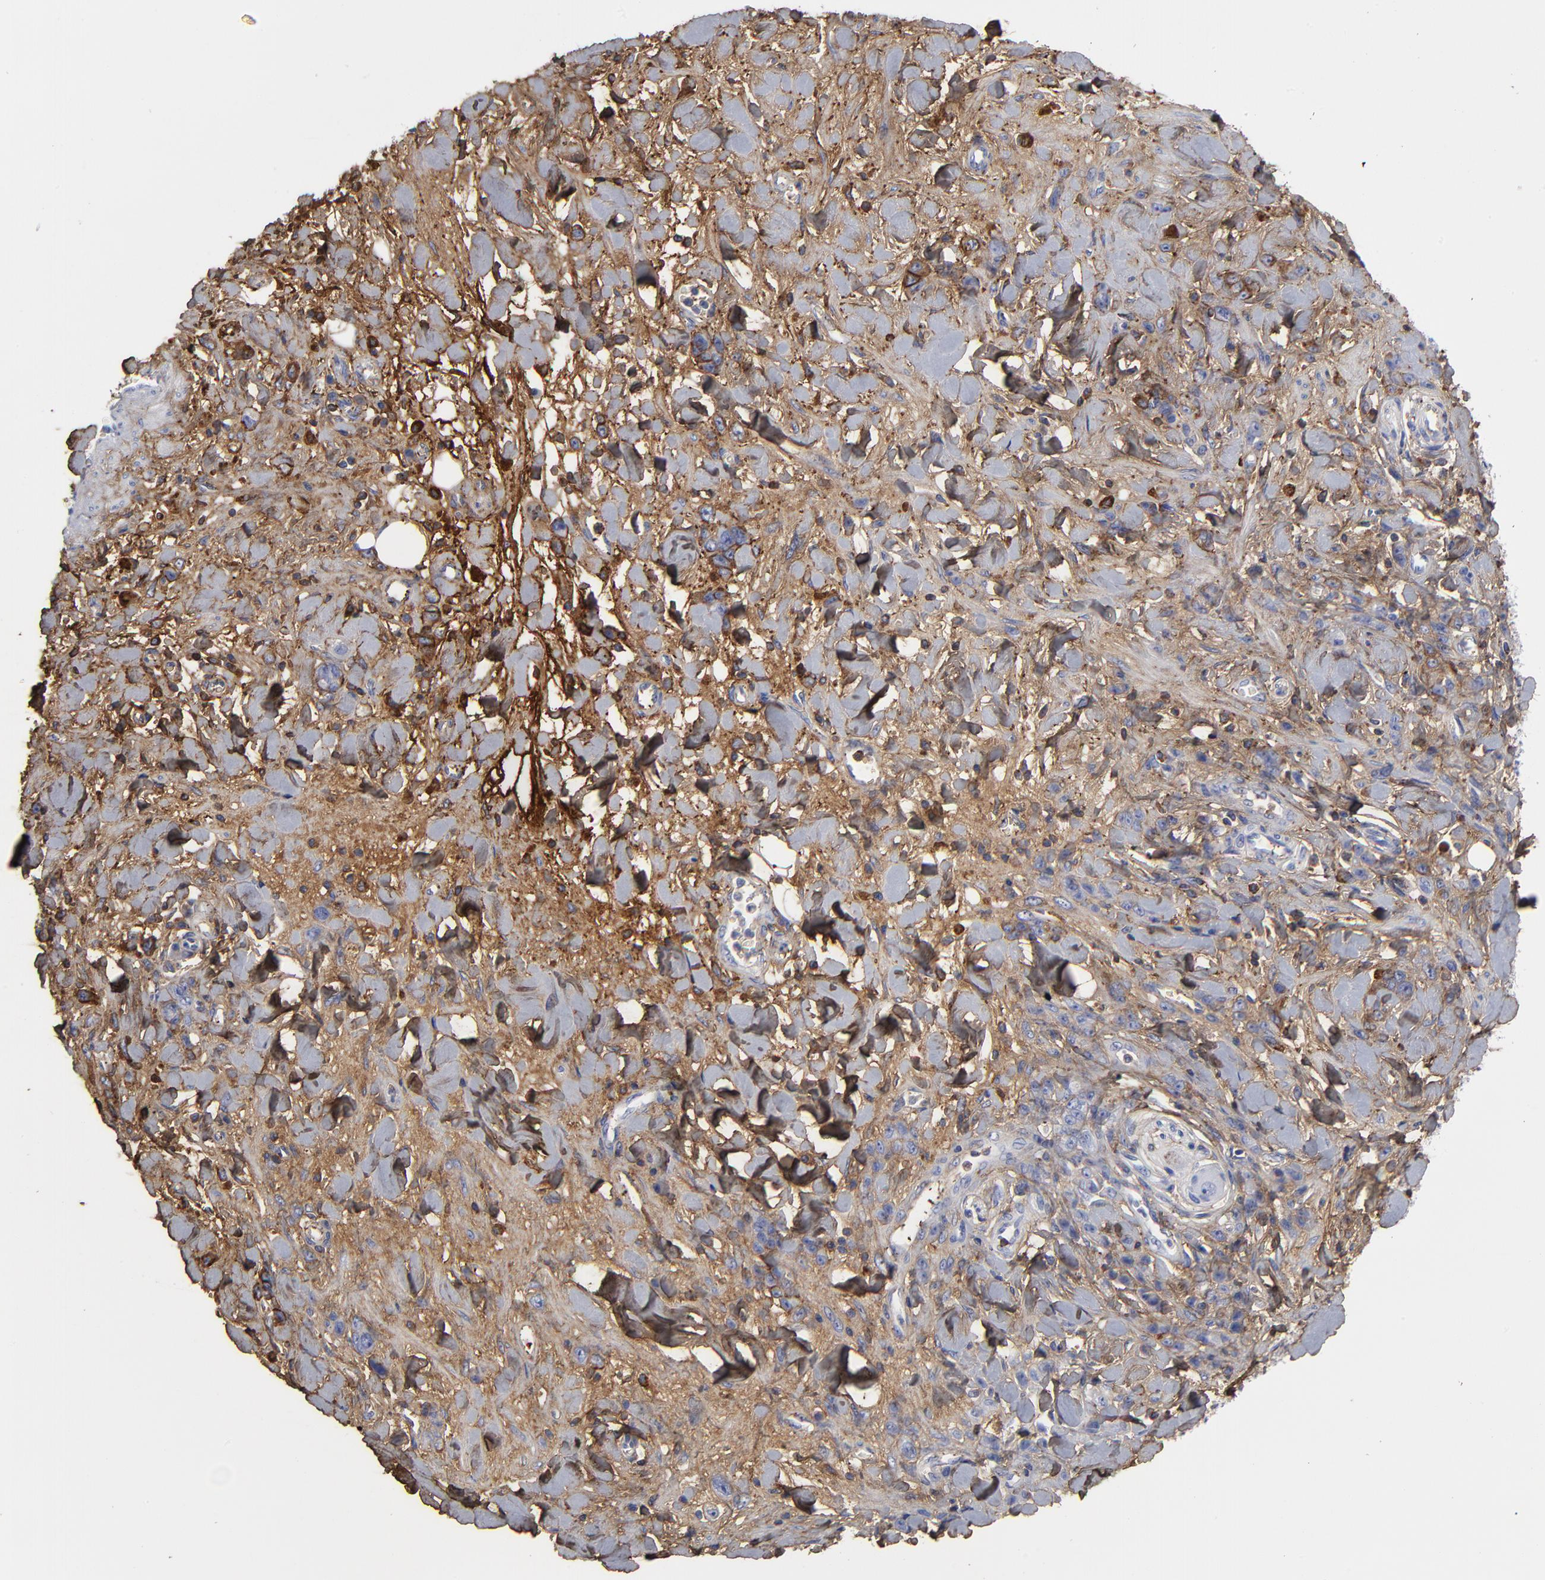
{"staining": {"intensity": "moderate", "quantity": ">75%", "location": "cytoplasmic/membranous"}, "tissue": "stomach cancer", "cell_type": "Tumor cells", "image_type": "cancer", "snomed": [{"axis": "morphology", "description": "Normal tissue, NOS"}, {"axis": "morphology", "description": "Adenocarcinoma, NOS"}, {"axis": "topography", "description": "Stomach"}], "caption": "A medium amount of moderate cytoplasmic/membranous positivity is present in about >75% of tumor cells in adenocarcinoma (stomach) tissue.", "gene": "DCN", "patient": {"sex": "male", "age": 82}}